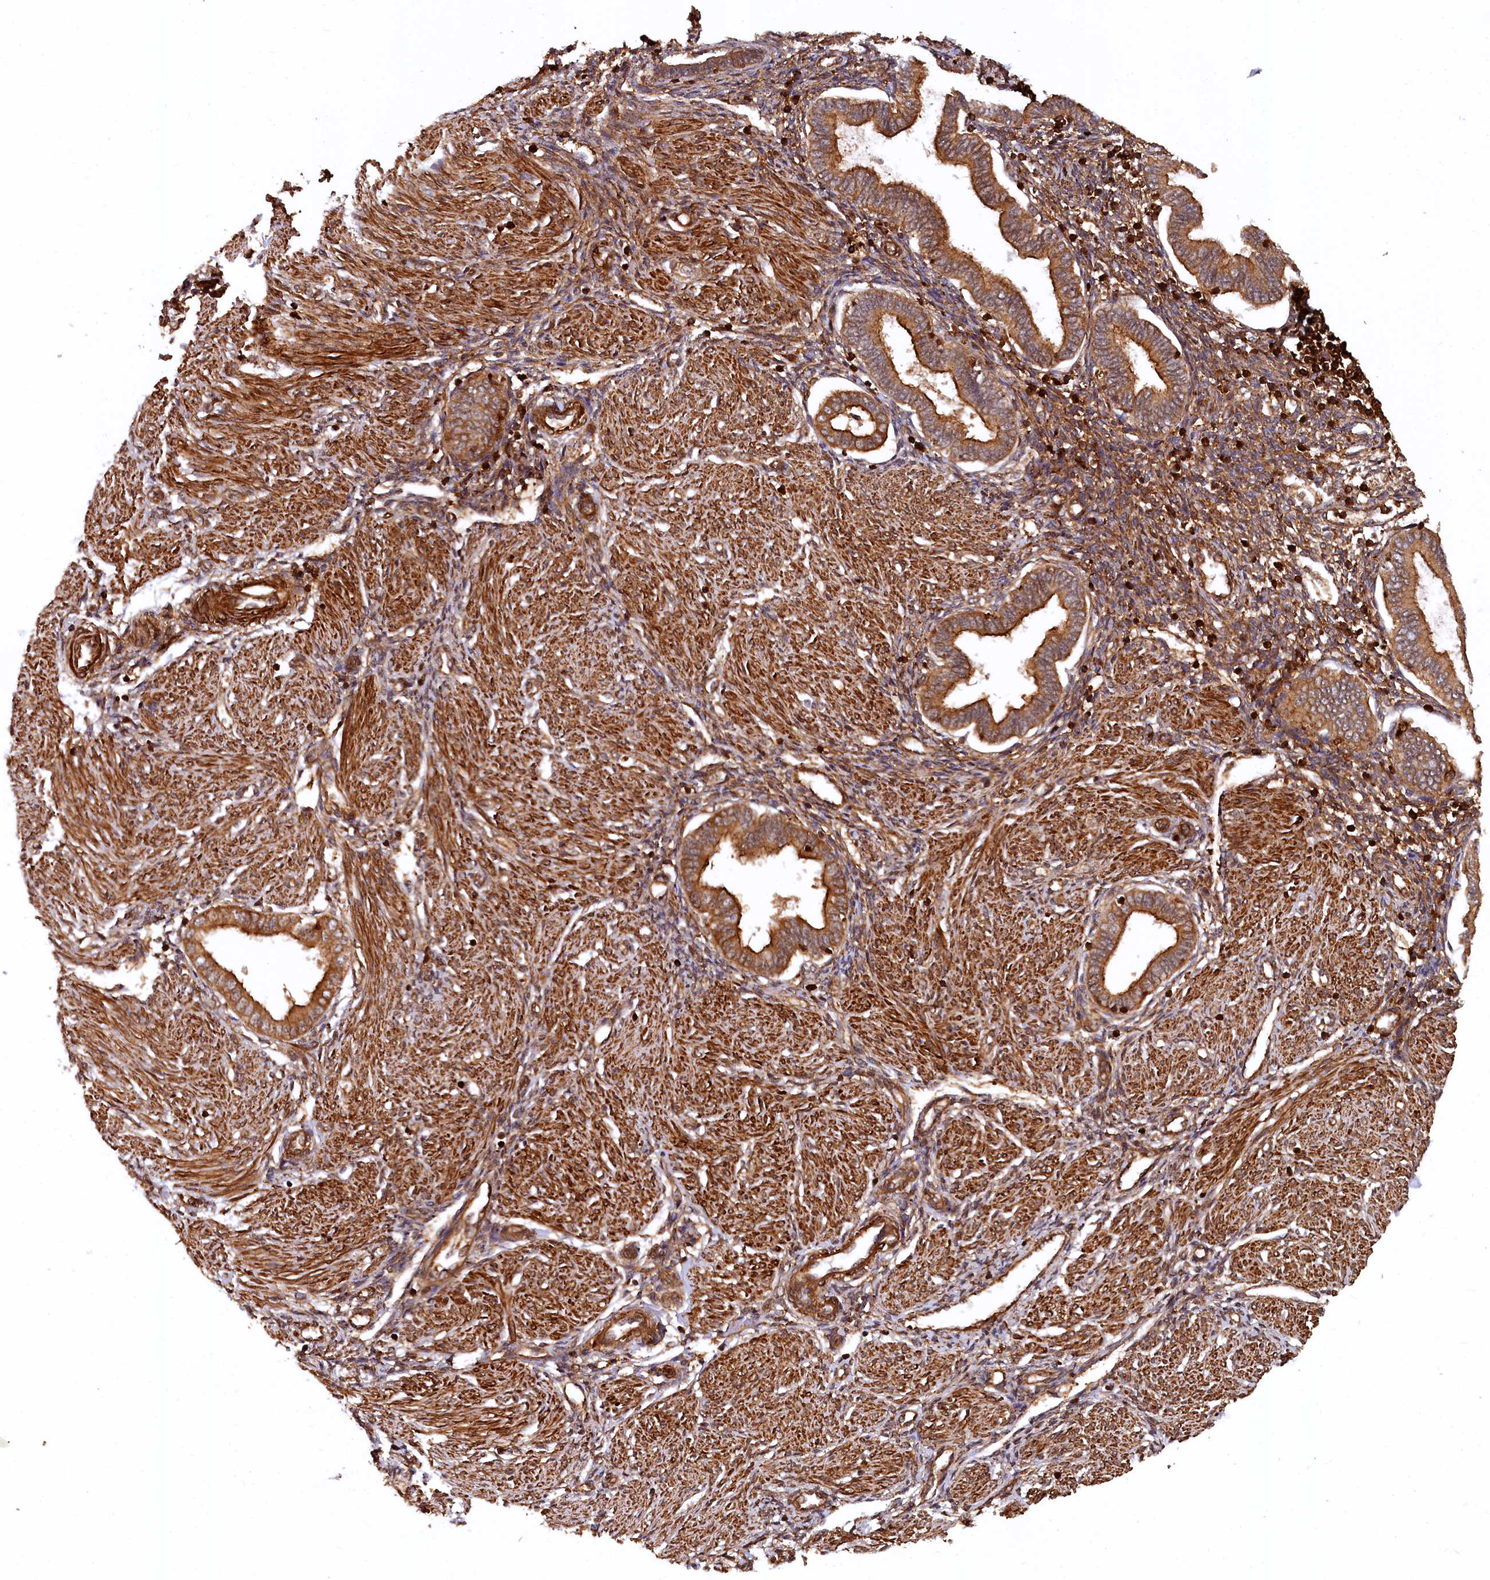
{"staining": {"intensity": "strong", "quantity": ">75%", "location": "cytoplasmic/membranous"}, "tissue": "endometrium", "cell_type": "Cells in endometrial stroma", "image_type": "normal", "snomed": [{"axis": "morphology", "description": "Normal tissue, NOS"}, {"axis": "topography", "description": "Endometrium"}], "caption": "Immunohistochemistry image of benign human endometrium stained for a protein (brown), which reveals high levels of strong cytoplasmic/membranous positivity in approximately >75% of cells in endometrial stroma.", "gene": "STUB1", "patient": {"sex": "female", "age": 53}}